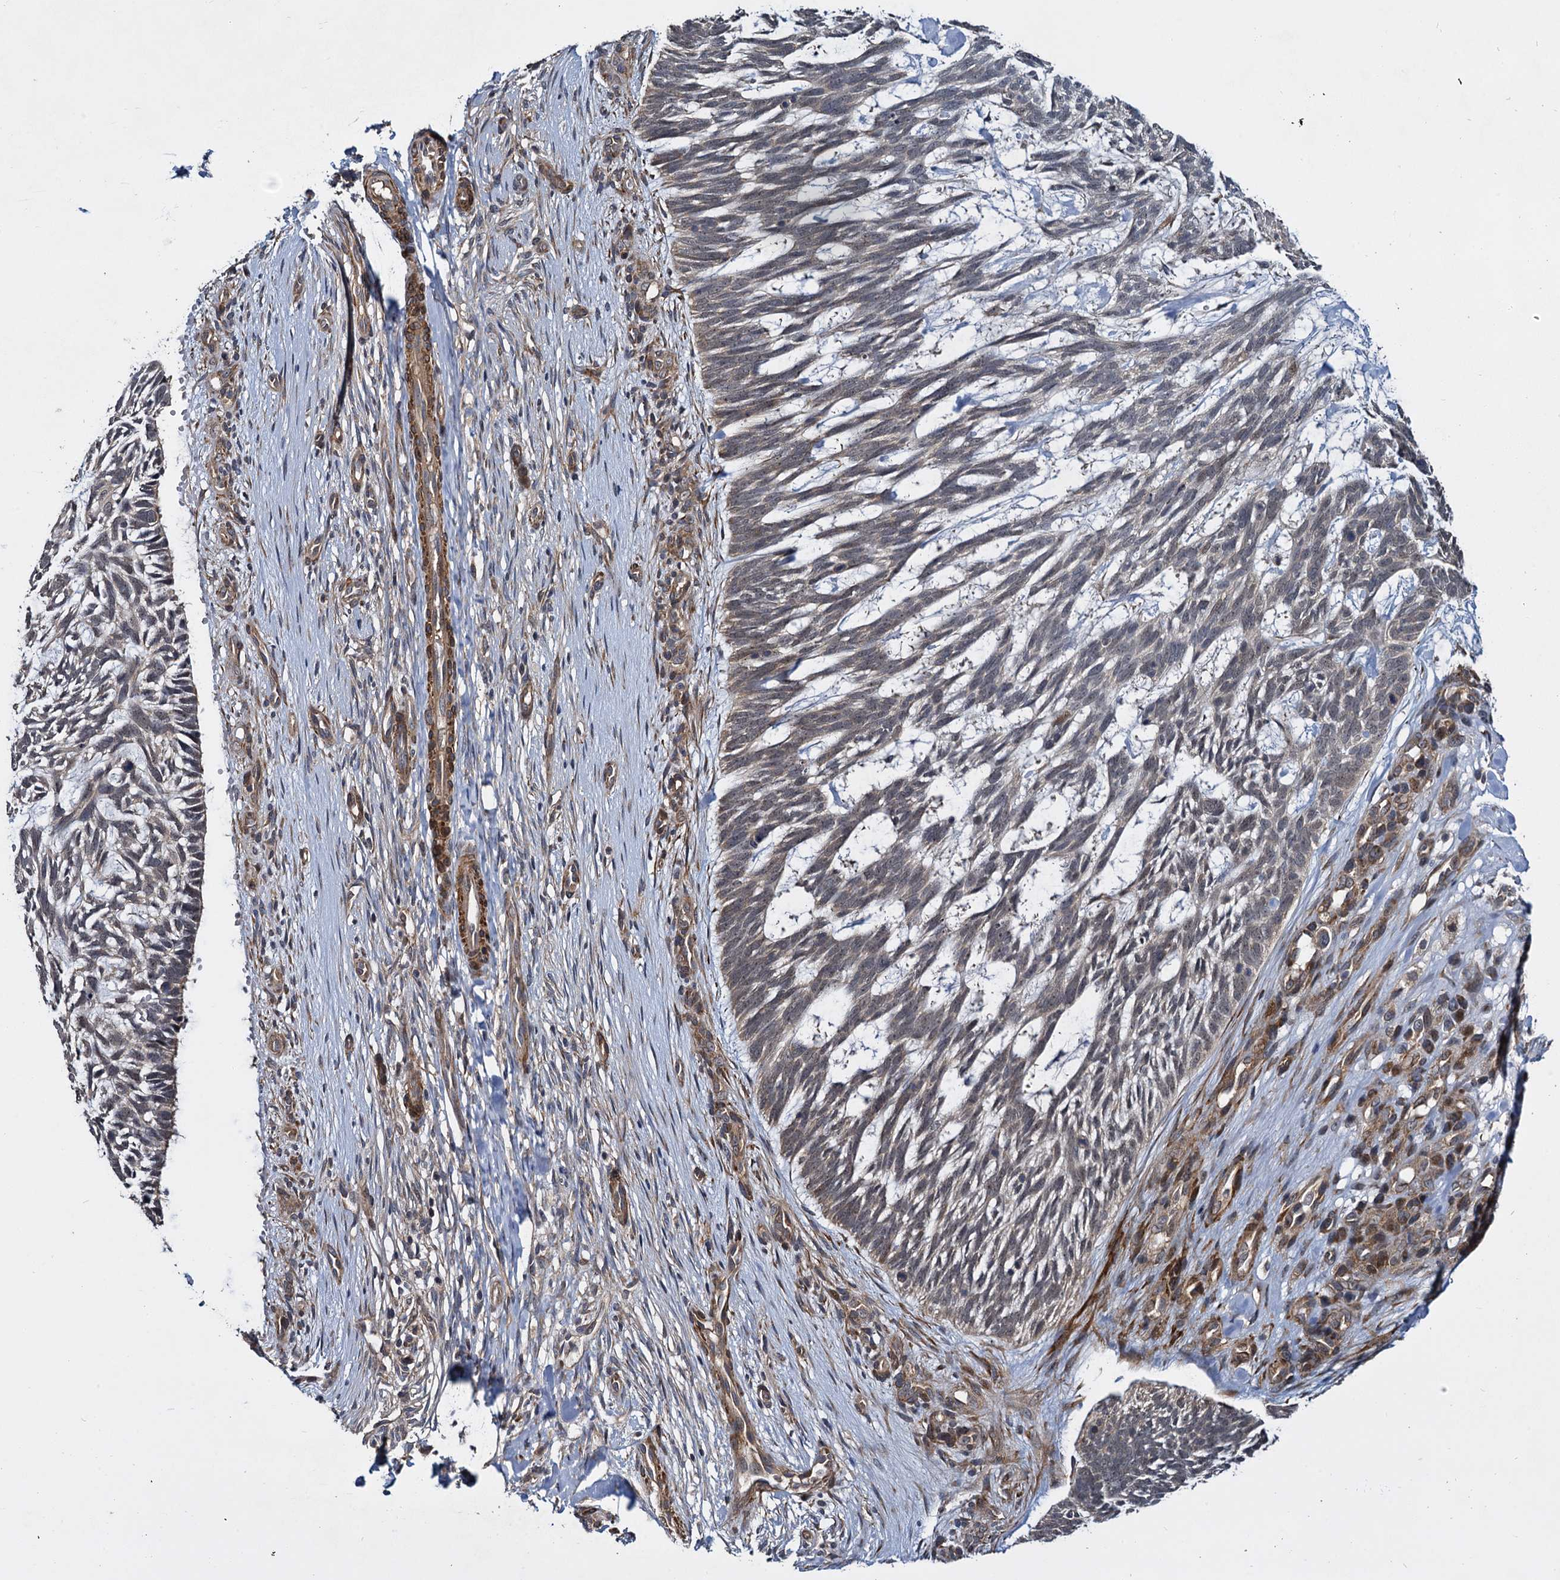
{"staining": {"intensity": "weak", "quantity": "<25%", "location": "cytoplasmic/membranous"}, "tissue": "skin cancer", "cell_type": "Tumor cells", "image_type": "cancer", "snomed": [{"axis": "morphology", "description": "Basal cell carcinoma"}, {"axis": "topography", "description": "Skin"}], "caption": "Image shows no protein staining in tumor cells of skin basal cell carcinoma tissue.", "gene": "ARHGAP42", "patient": {"sex": "male", "age": 88}}